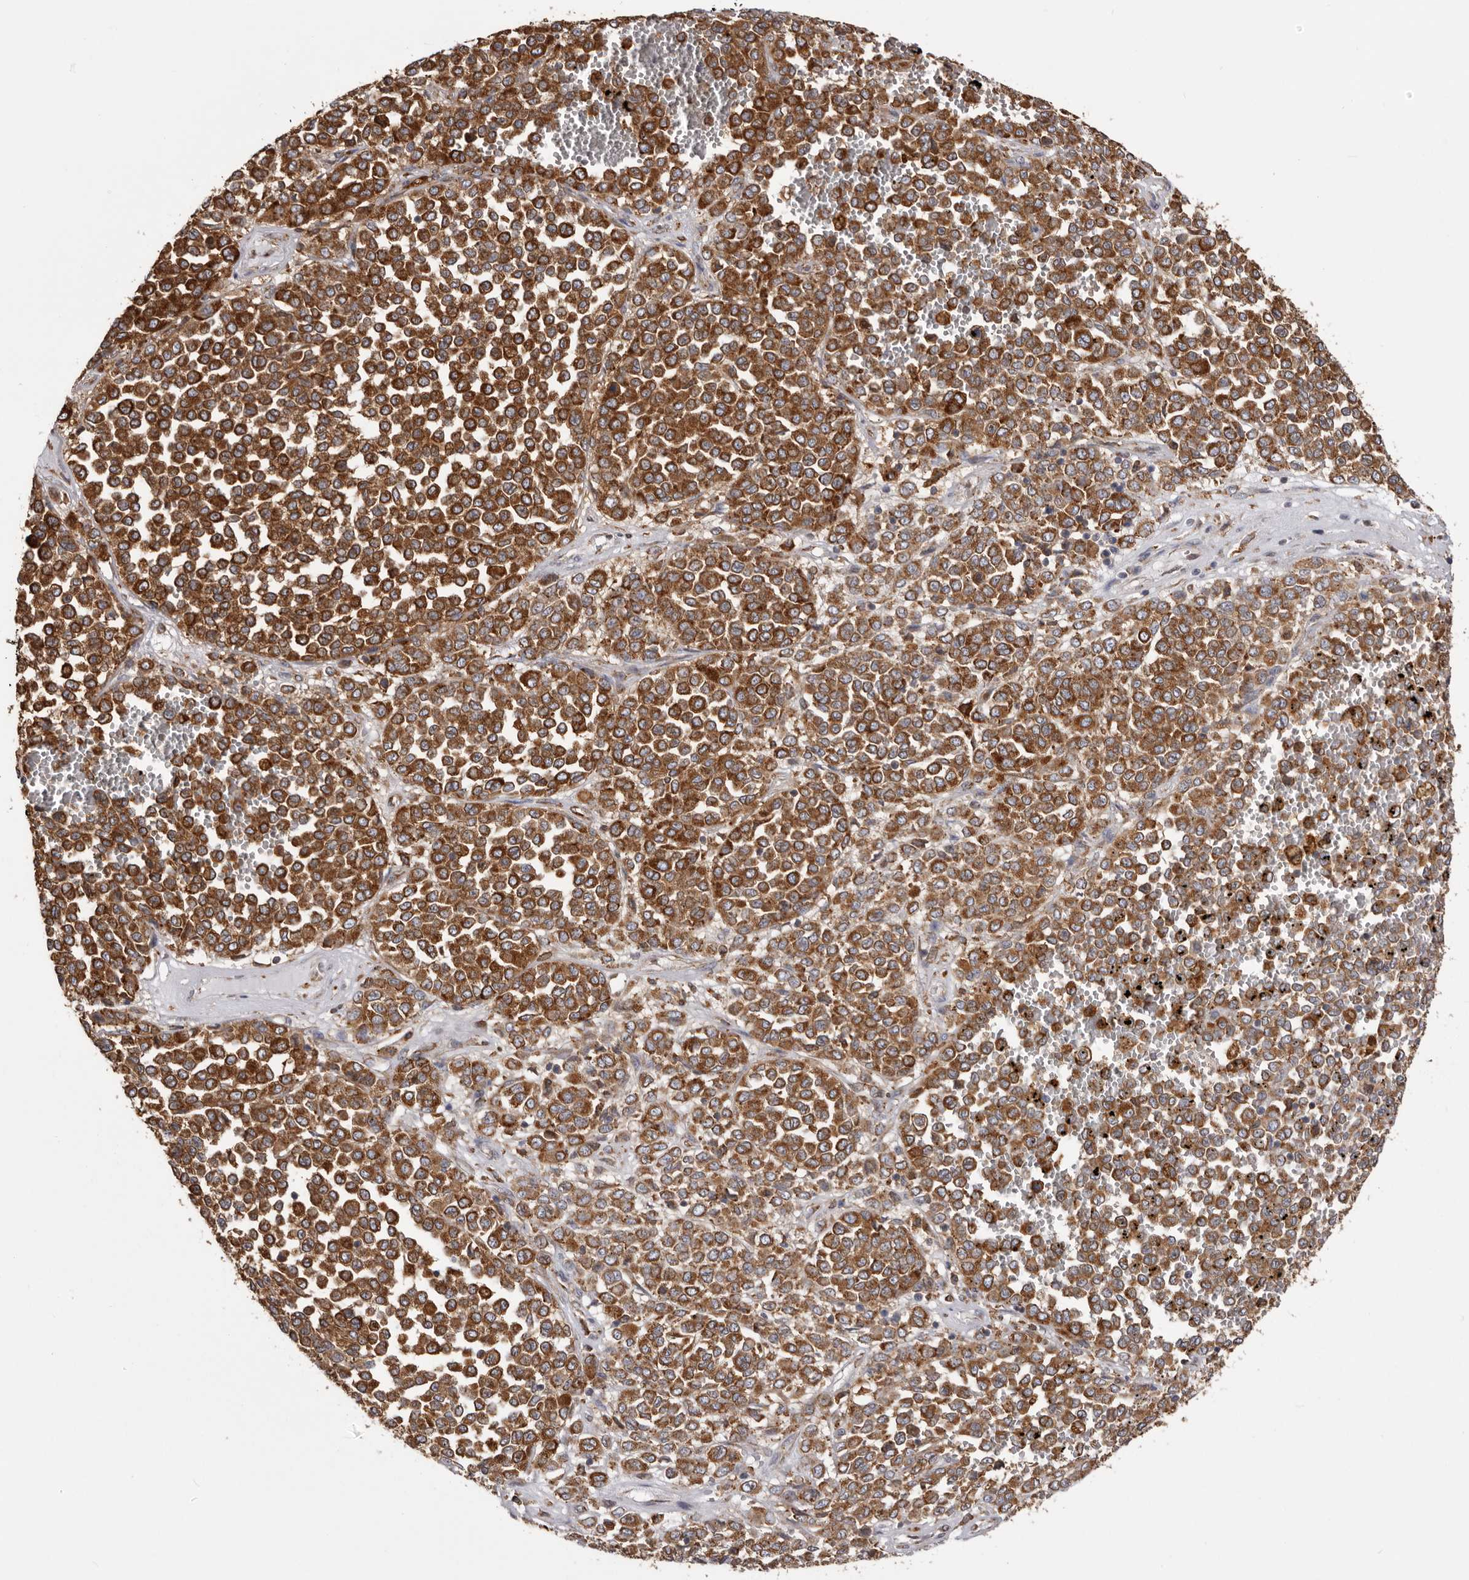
{"staining": {"intensity": "strong", "quantity": ">75%", "location": "cytoplasmic/membranous"}, "tissue": "melanoma", "cell_type": "Tumor cells", "image_type": "cancer", "snomed": [{"axis": "morphology", "description": "Malignant melanoma, Metastatic site"}, {"axis": "topography", "description": "Pancreas"}], "caption": "Malignant melanoma (metastatic site) tissue displays strong cytoplasmic/membranous staining in about >75% of tumor cells", "gene": "QRSL1", "patient": {"sex": "female", "age": 30}}